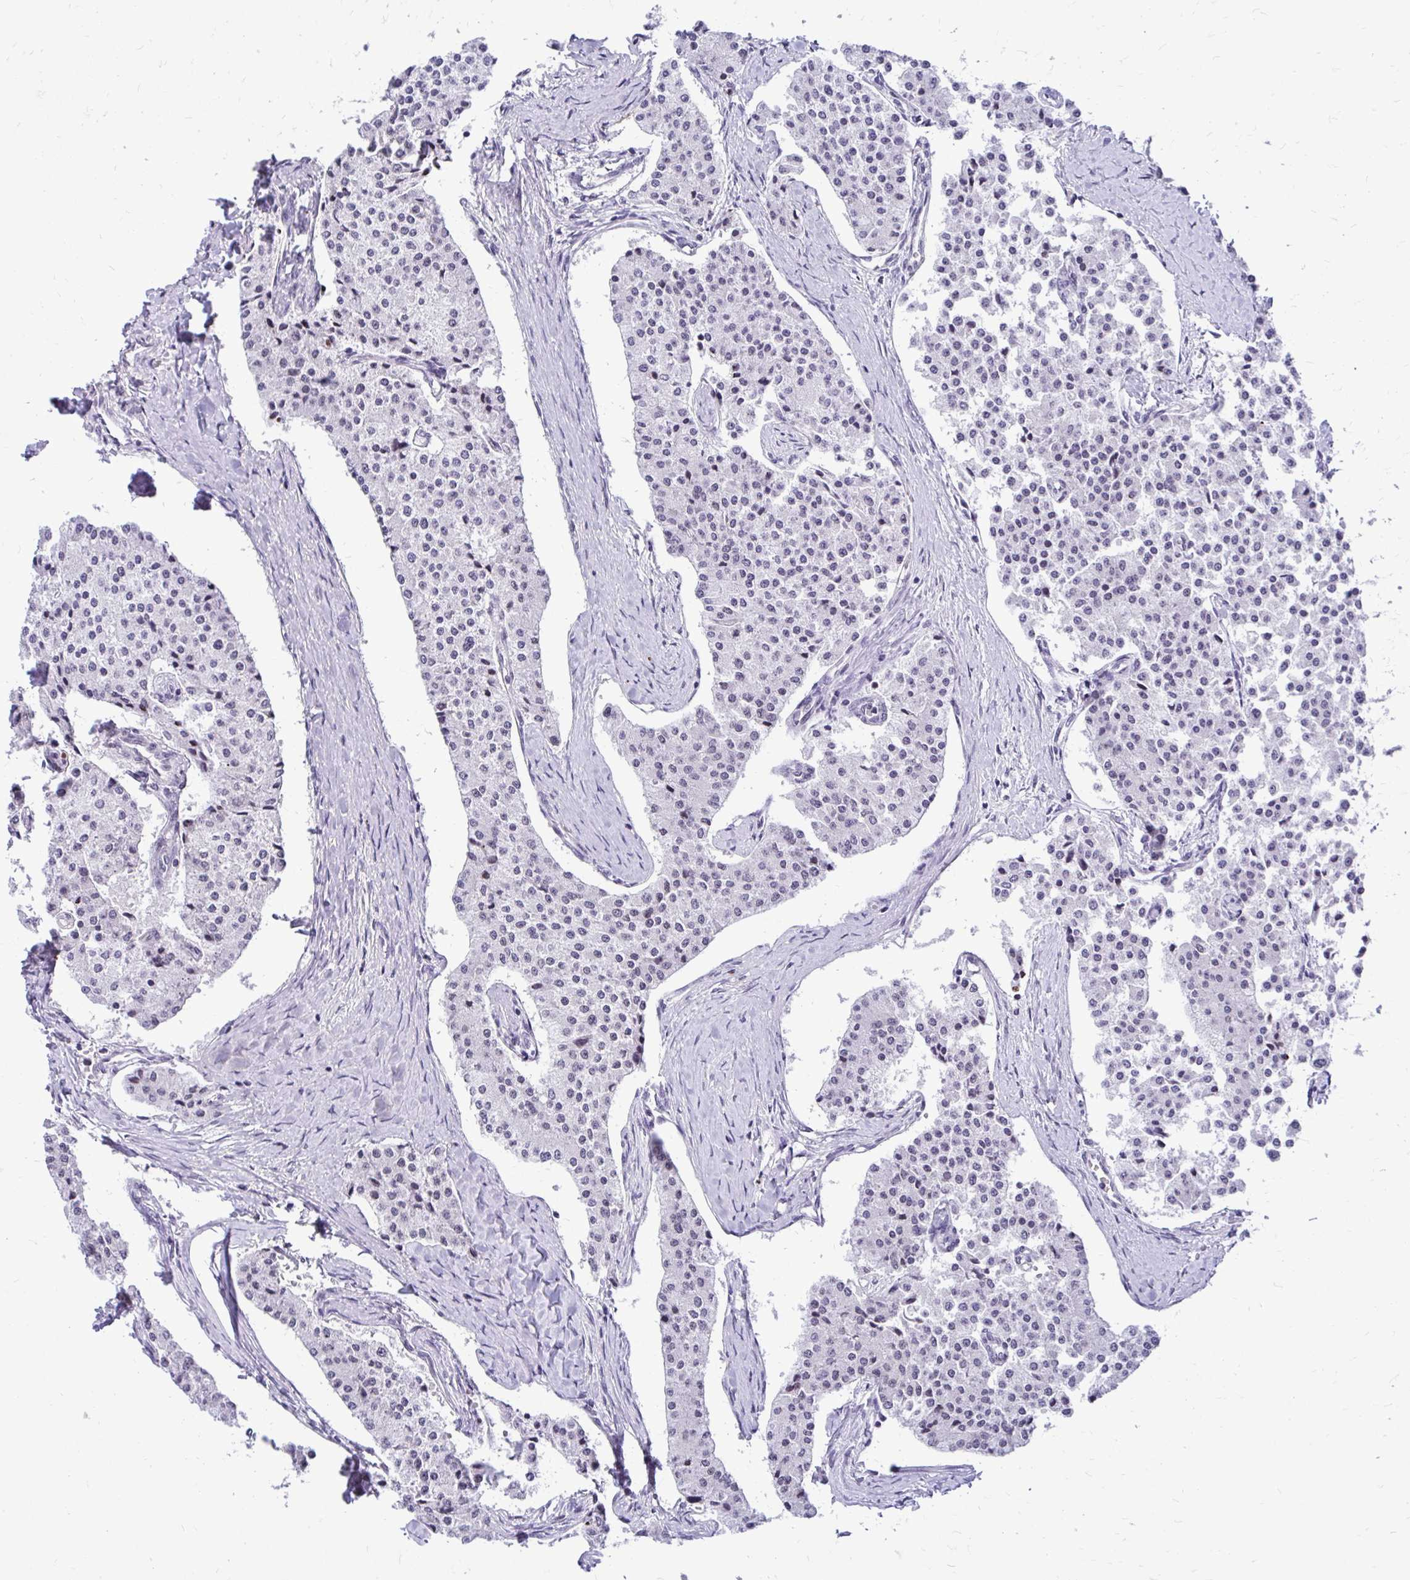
{"staining": {"intensity": "negative", "quantity": "none", "location": "none"}, "tissue": "carcinoid", "cell_type": "Tumor cells", "image_type": "cancer", "snomed": [{"axis": "morphology", "description": "Carcinoid, malignant, NOS"}, {"axis": "topography", "description": "Colon"}], "caption": "The photomicrograph demonstrates no significant staining in tumor cells of malignant carcinoid. Brightfield microscopy of IHC stained with DAB (brown) and hematoxylin (blue), captured at high magnification.", "gene": "BANF1", "patient": {"sex": "female", "age": 52}}